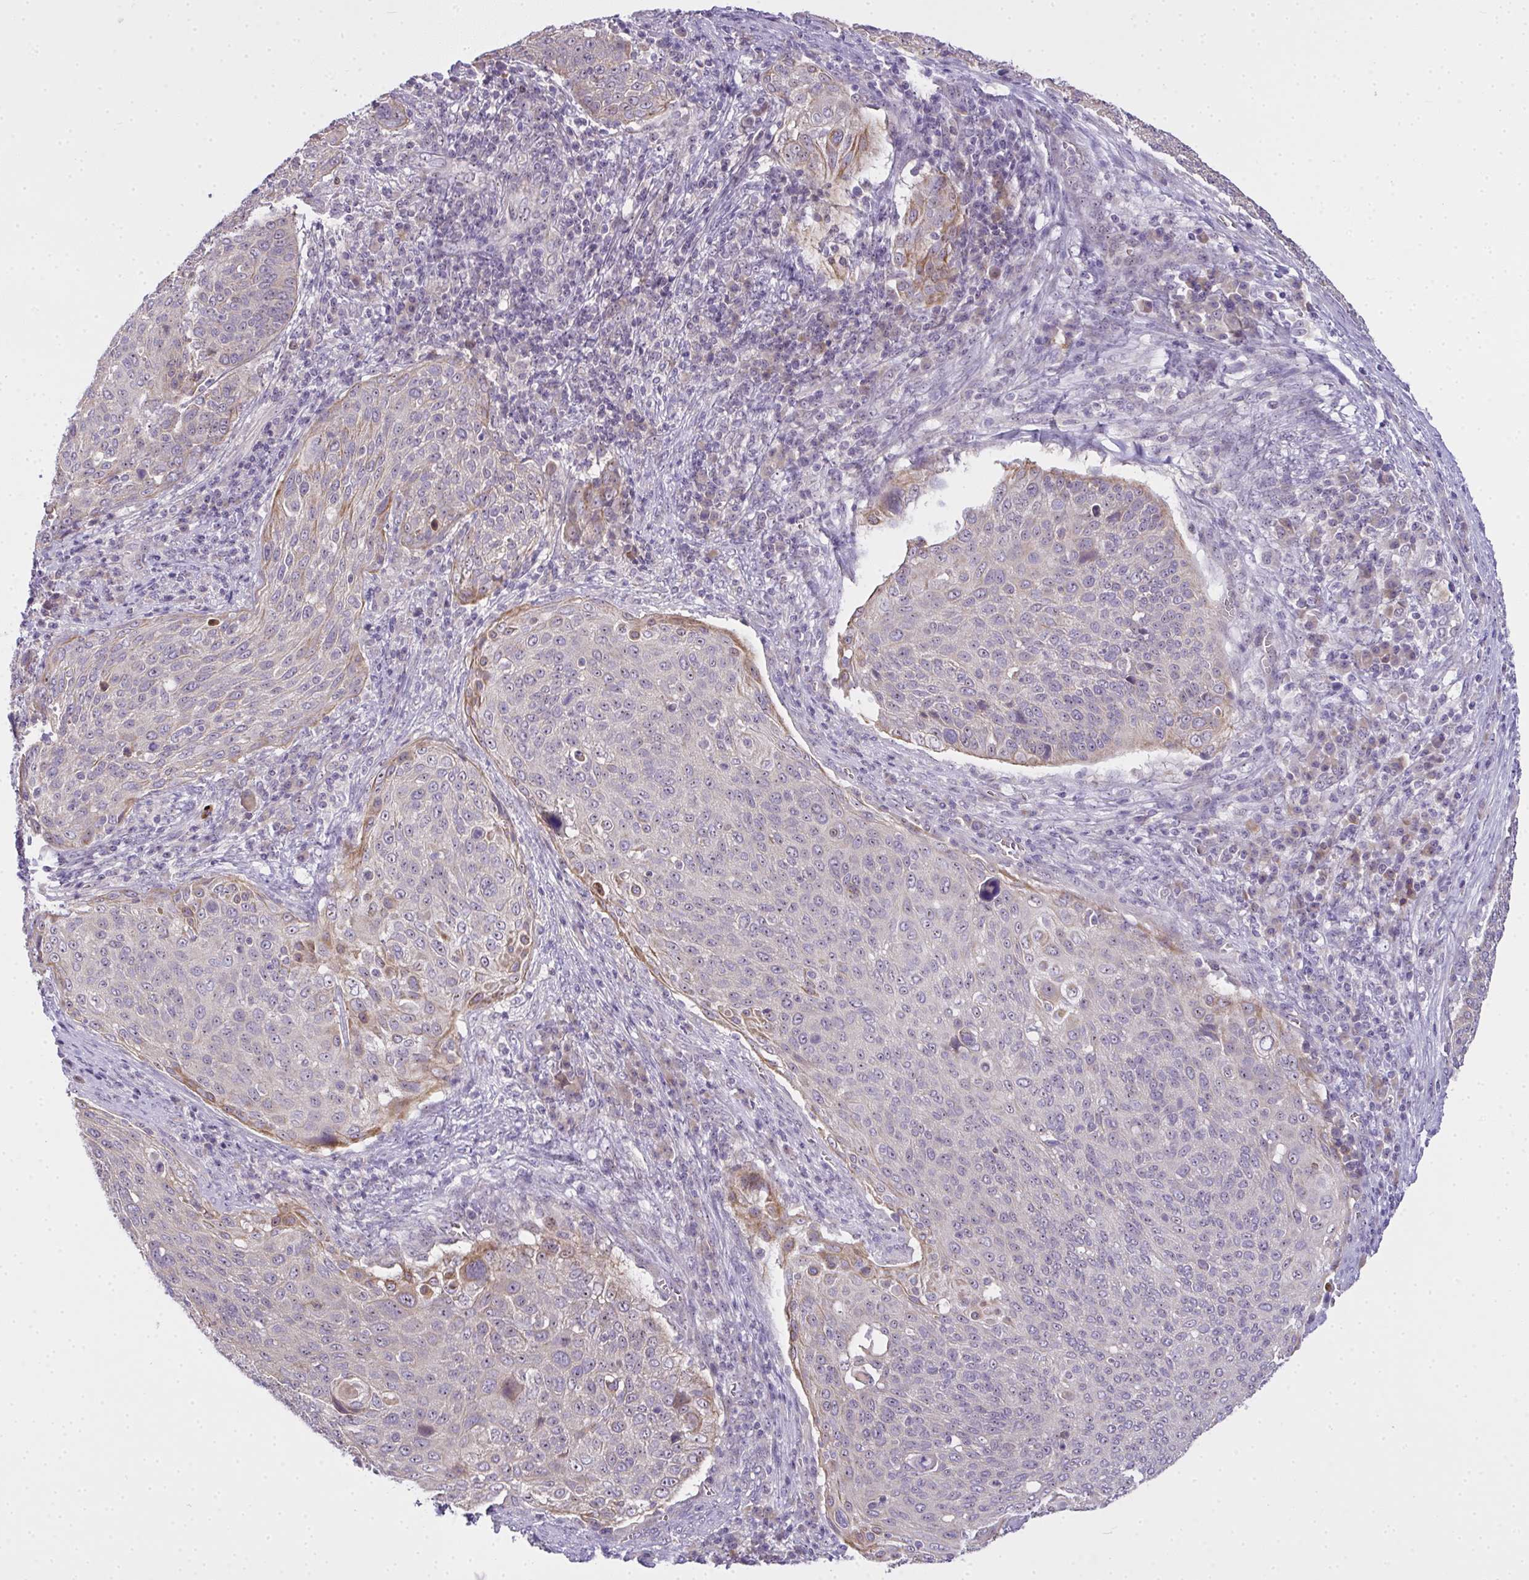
{"staining": {"intensity": "moderate", "quantity": "<25%", "location": "cytoplasmic/membranous"}, "tissue": "cervical cancer", "cell_type": "Tumor cells", "image_type": "cancer", "snomed": [{"axis": "morphology", "description": "Squamous cell carcinoma, NOS"}, {"axis": "topography", "description": "Cervix"}], "caption": "This is a histology image of immunohistochemistry (IHC) staining of cervical cancer (squamous cell carcinoma), which shows moderate staining in the cytoplasmic/membranous of tumor cells.", "gene": "NT5C1A", "patient": {"sex": "female", "age": 31}}